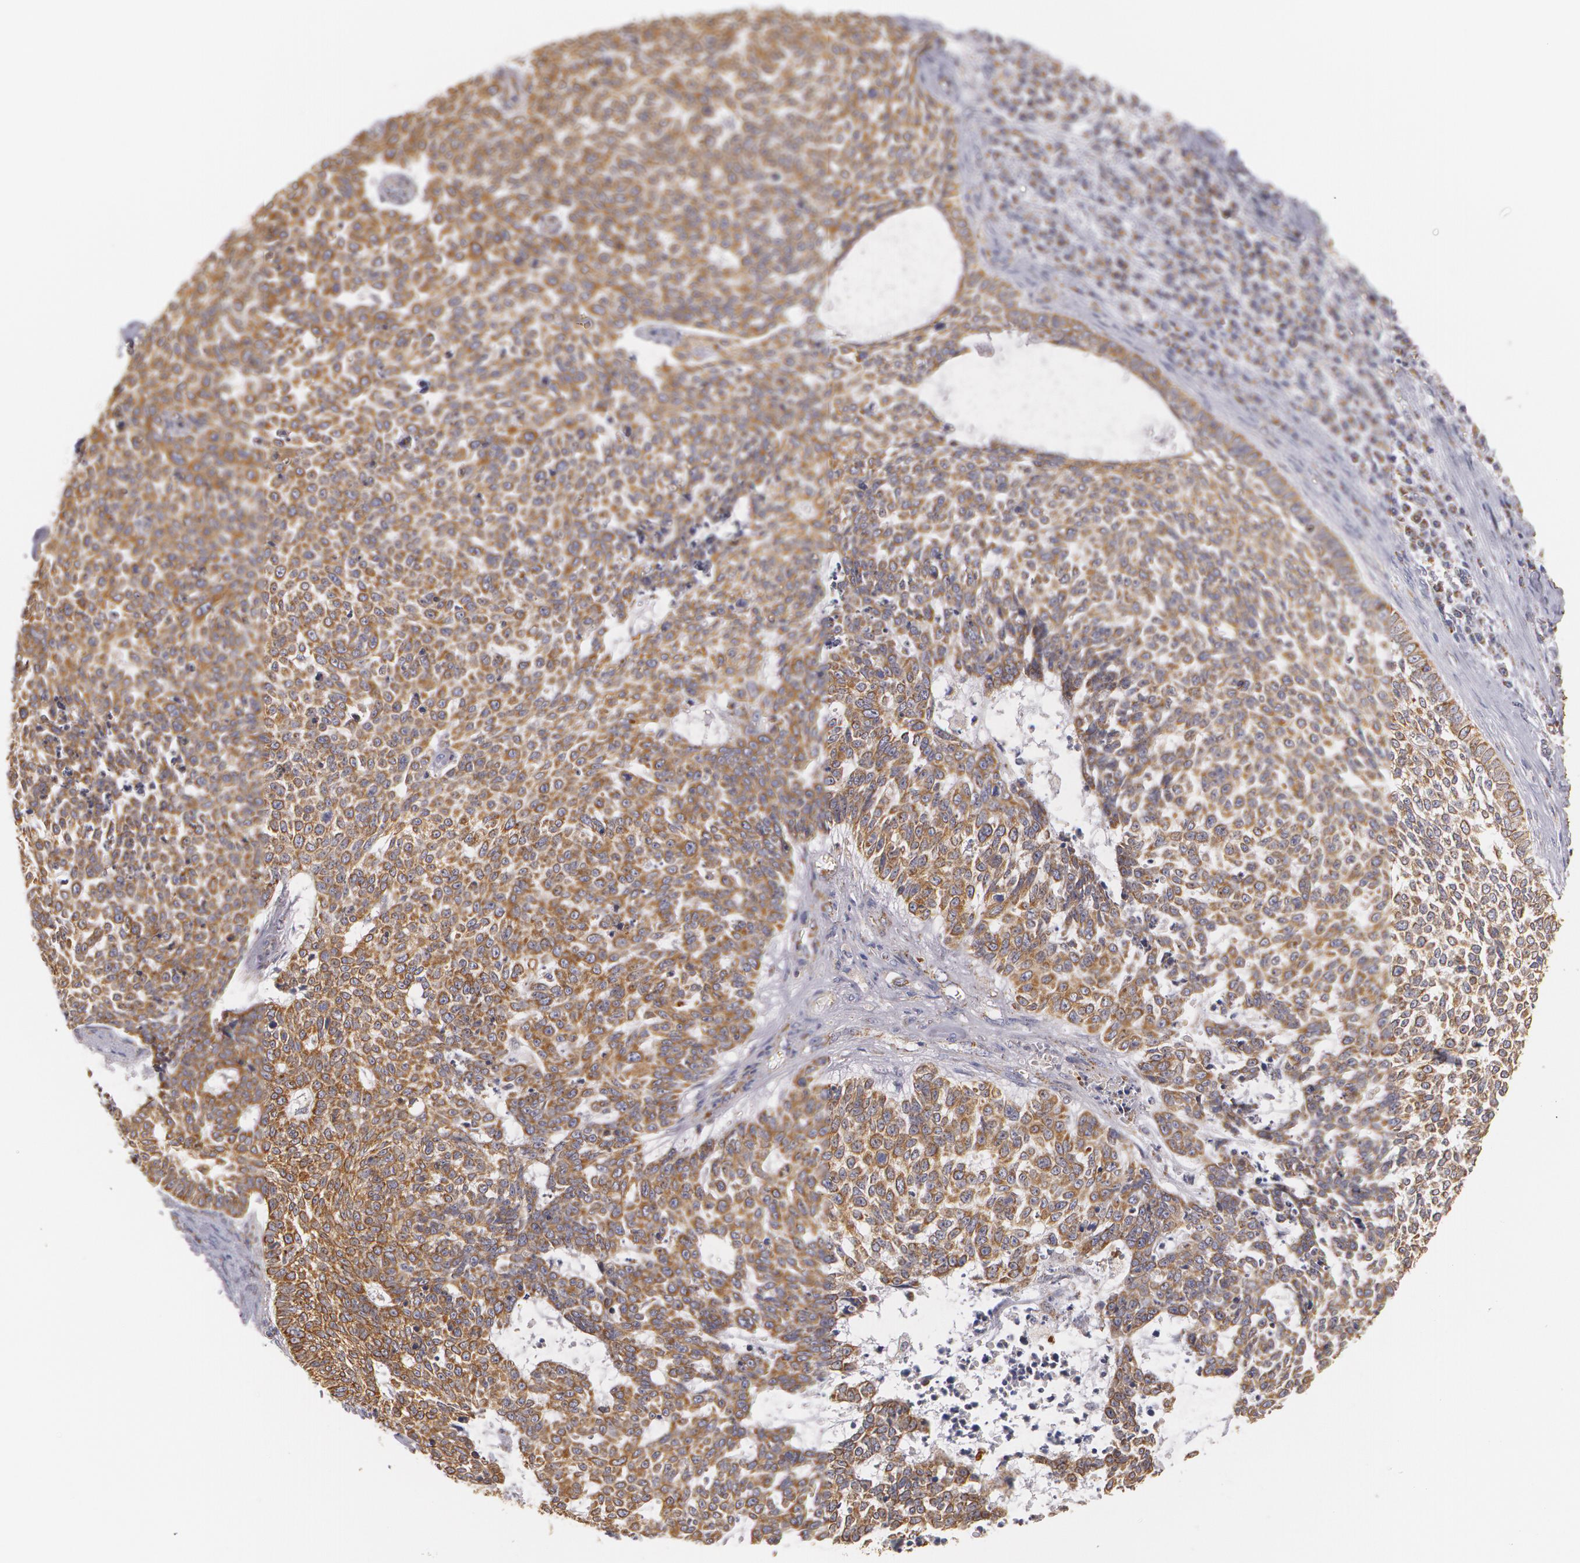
{"staining": {"intensity": "weak", "quantity": ">75%", "location": "cytoplasmic/membranous"}, "tissue": "skin cancer", "cell_type": "Tumor cells", "image_type": "cancer", "snomed": [{"axis": "morphology", "description": "Basal cell carcinoma"}, {"axis": "topography", "description": "Skin"}], "caption": "This is an image of immunohistochemistry (IHC) staining of skin basal cell carcinoma, which shows weak staining in the cytoplasmic/membranous of tumor cells.", "gene": "KRT18", "patient": {"sex": "female", "age": 89}}